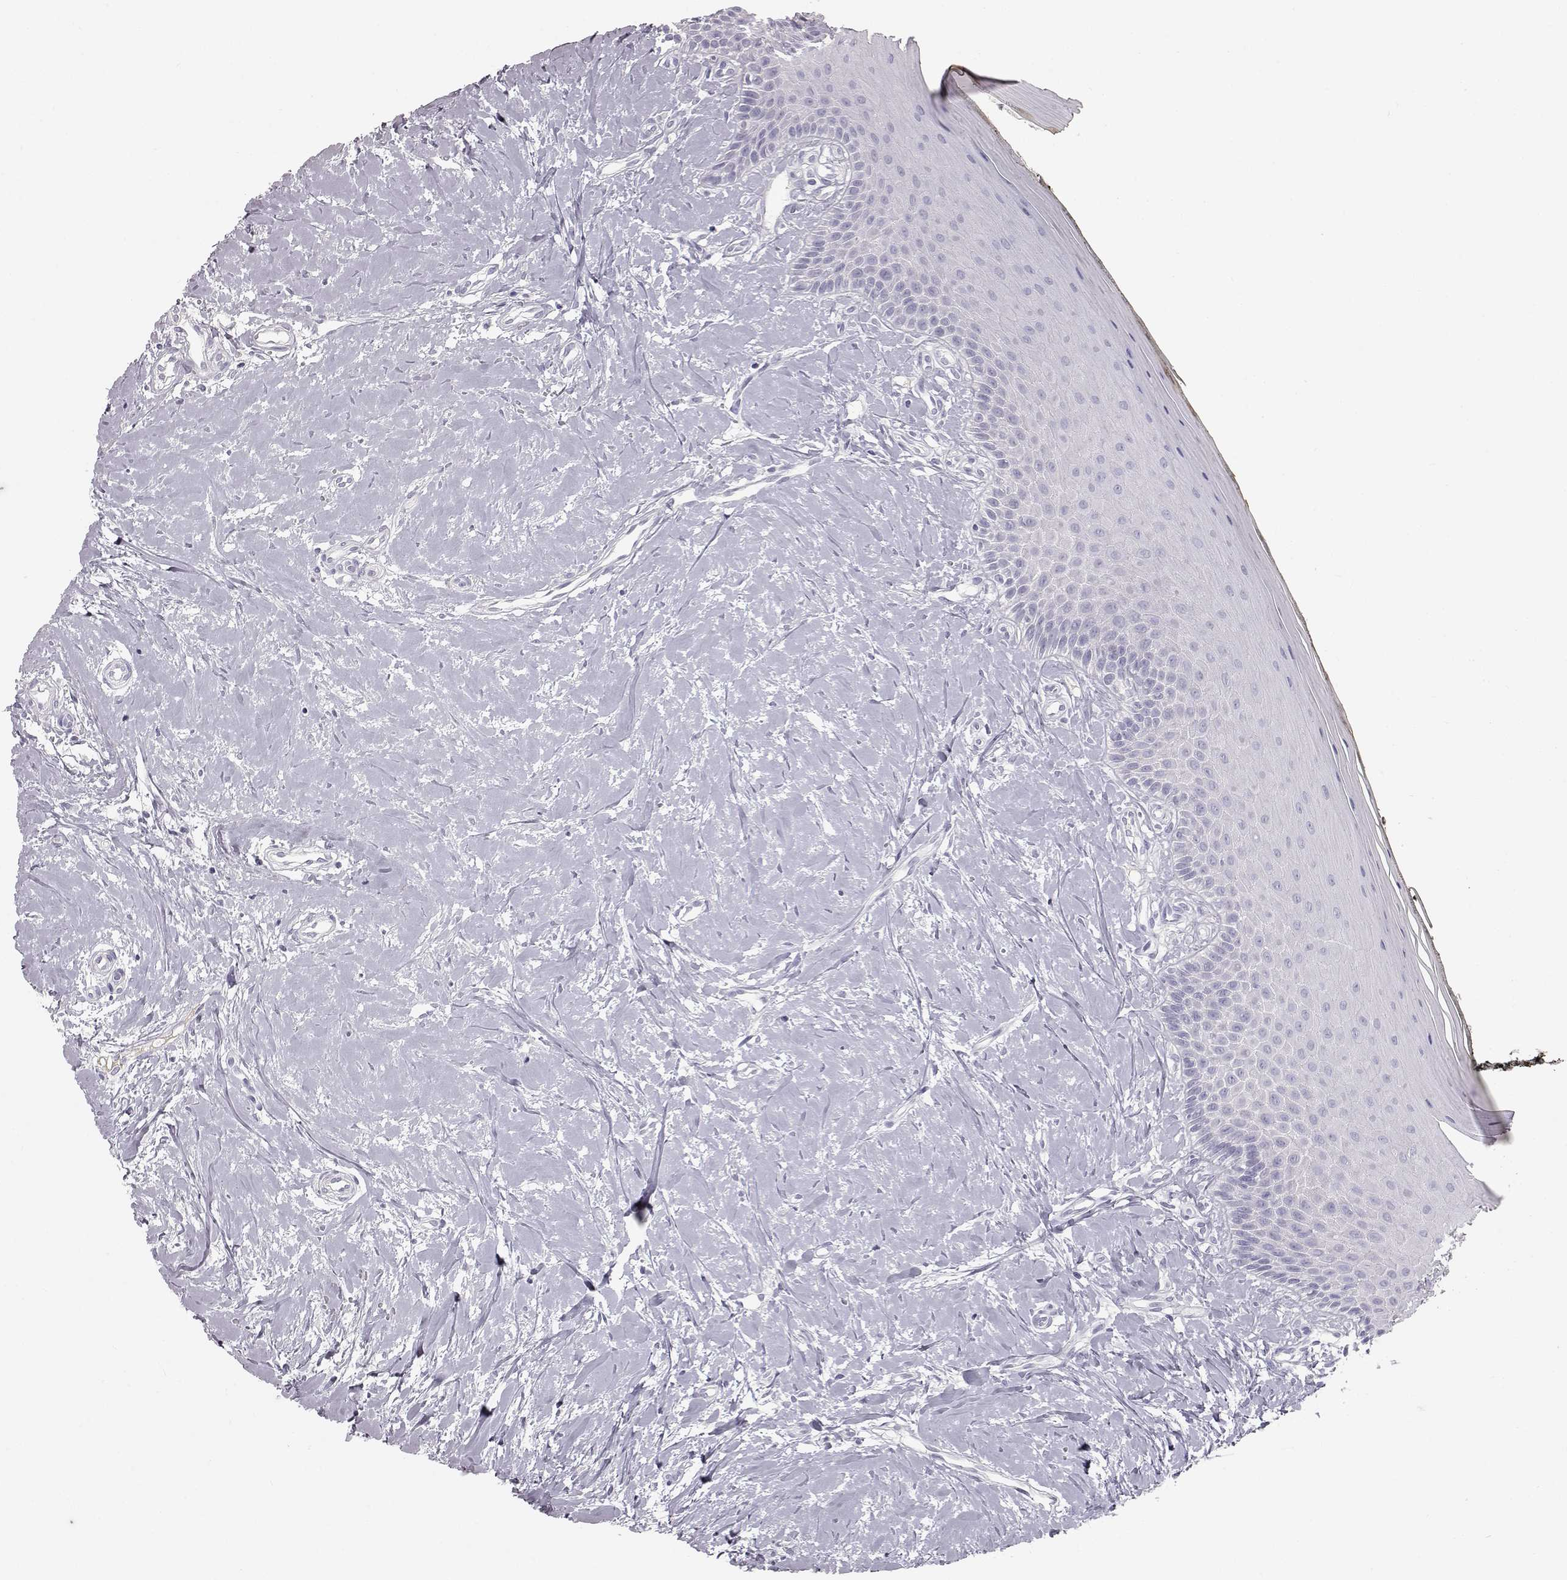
{"staining": {"intensity": "negative", "quantity": "none", "location": "none"}, "tissue": "oral mucosa", "cell_type": "Squamous epithelial cells", "image_type": "normal", "snomed": [{"axis": "morphology", "description": "Normal tissue, NOS"}, {"axis": "topography", "description": "Oral tissue"}], "caption": "An image of oral mucosa stained for a protein exhibits no brown staining in squamous epithelial cells. (Immunohistochemistry (ihc), brightfield microscopy, high magnification).", "gene": "KRTAP16", "patient": {"sex": "female", "age": 43}}